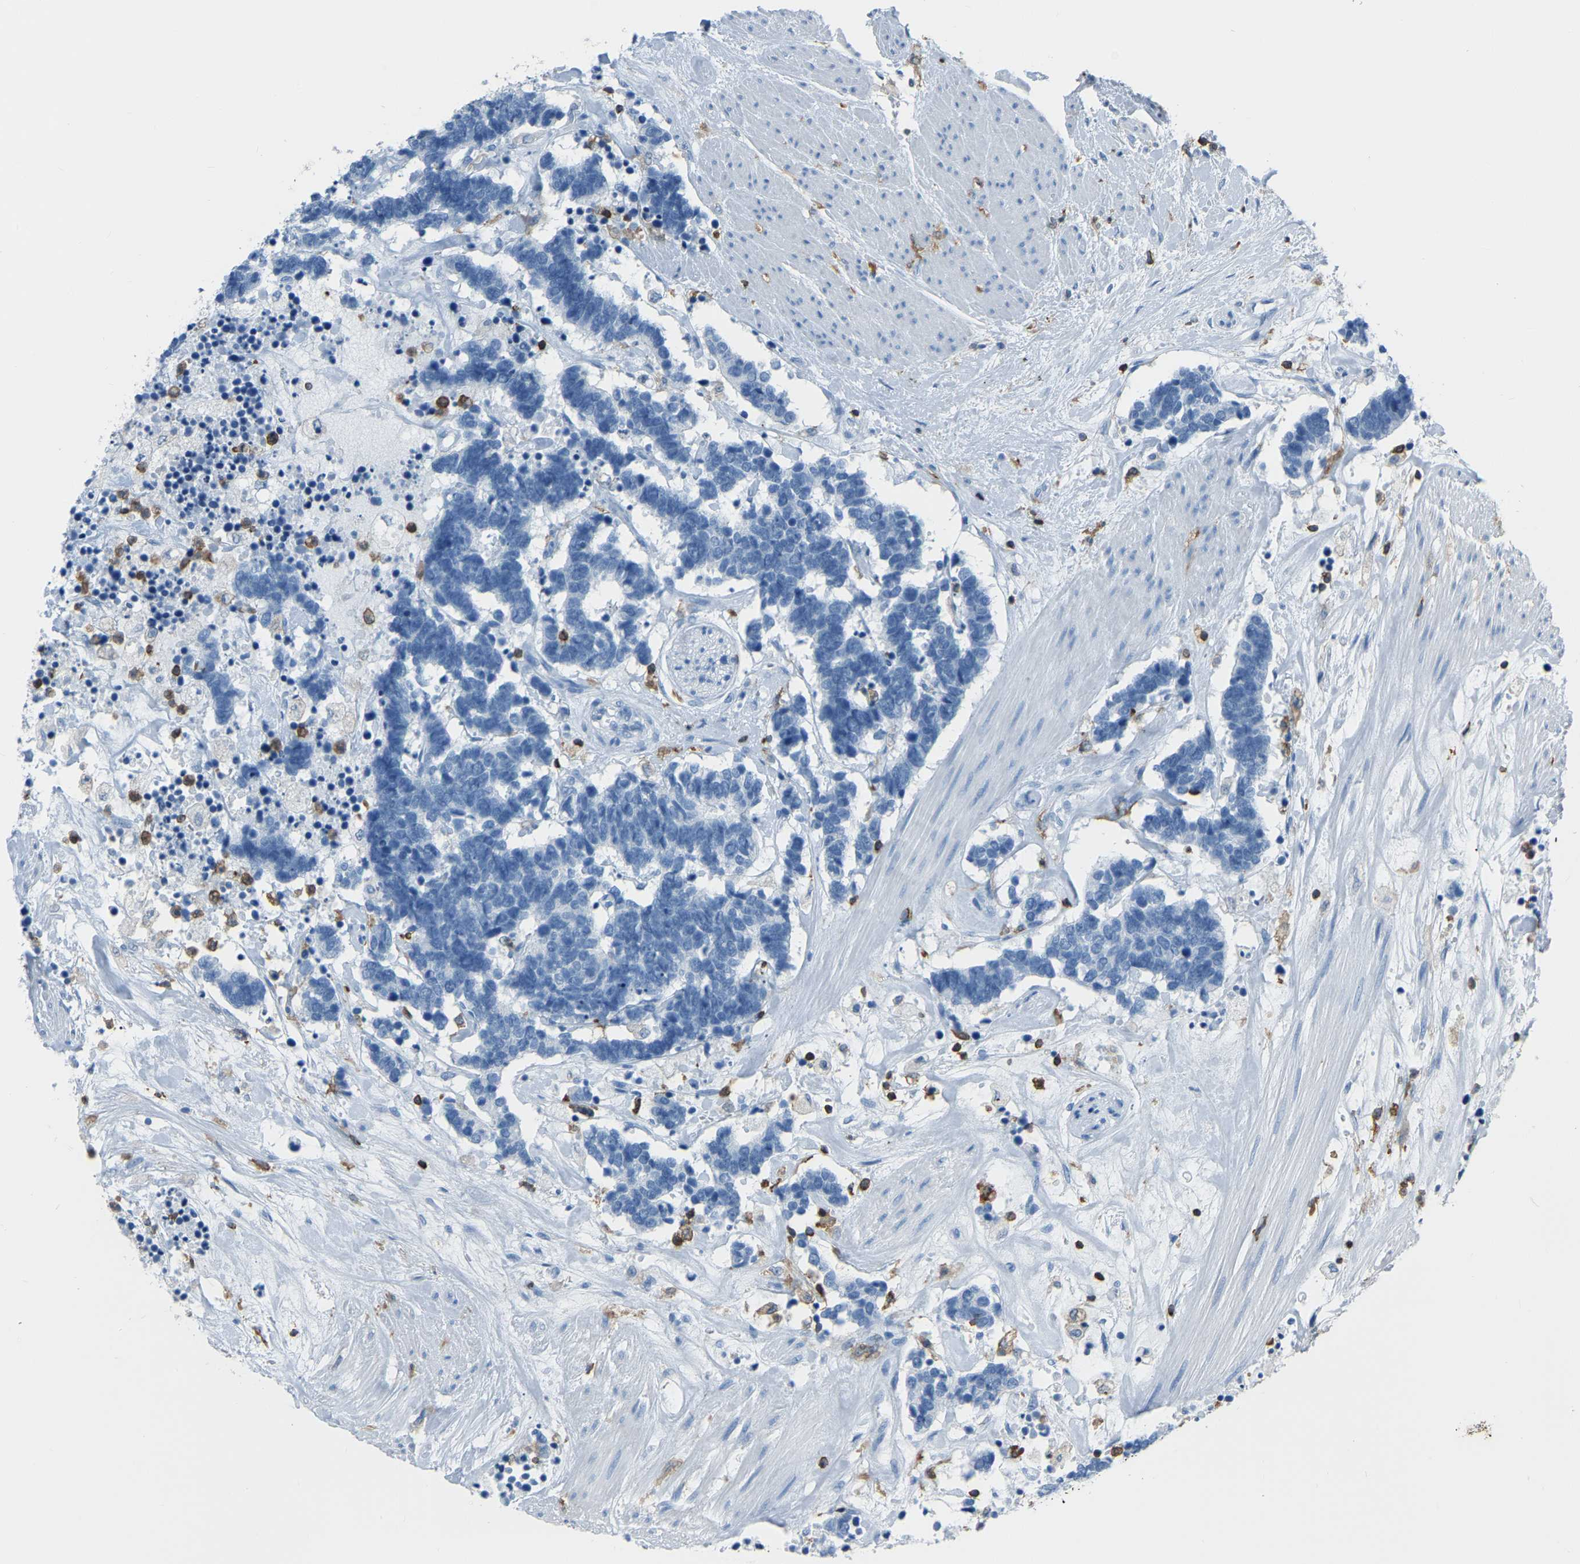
{"staining": {"intensity": "negative", "quantity": "none", "location": "none"}, "tissue": "carcinoid", "cell_type": "Tumor cells", "image_type": "cancer", "snomed": [{"axis": "morphology", "description": "Carcinoma, NOS"}, {"axis": "morphology", "description": "Carcinoid, malignant, NOS"}, {"axis": "topography", "description": "Urinary bladder"}], "caption": "The immunohistochemistry photomicrograph has no significant expression in tumor cells of carcinoma tissue. Brightfield microscopy of IHC stained with DAB (brown) and hematoxylin (blue), captured at high magnification.", "gene": "ARHGAP45", "patient": {"sex": "male", "age": 57}}